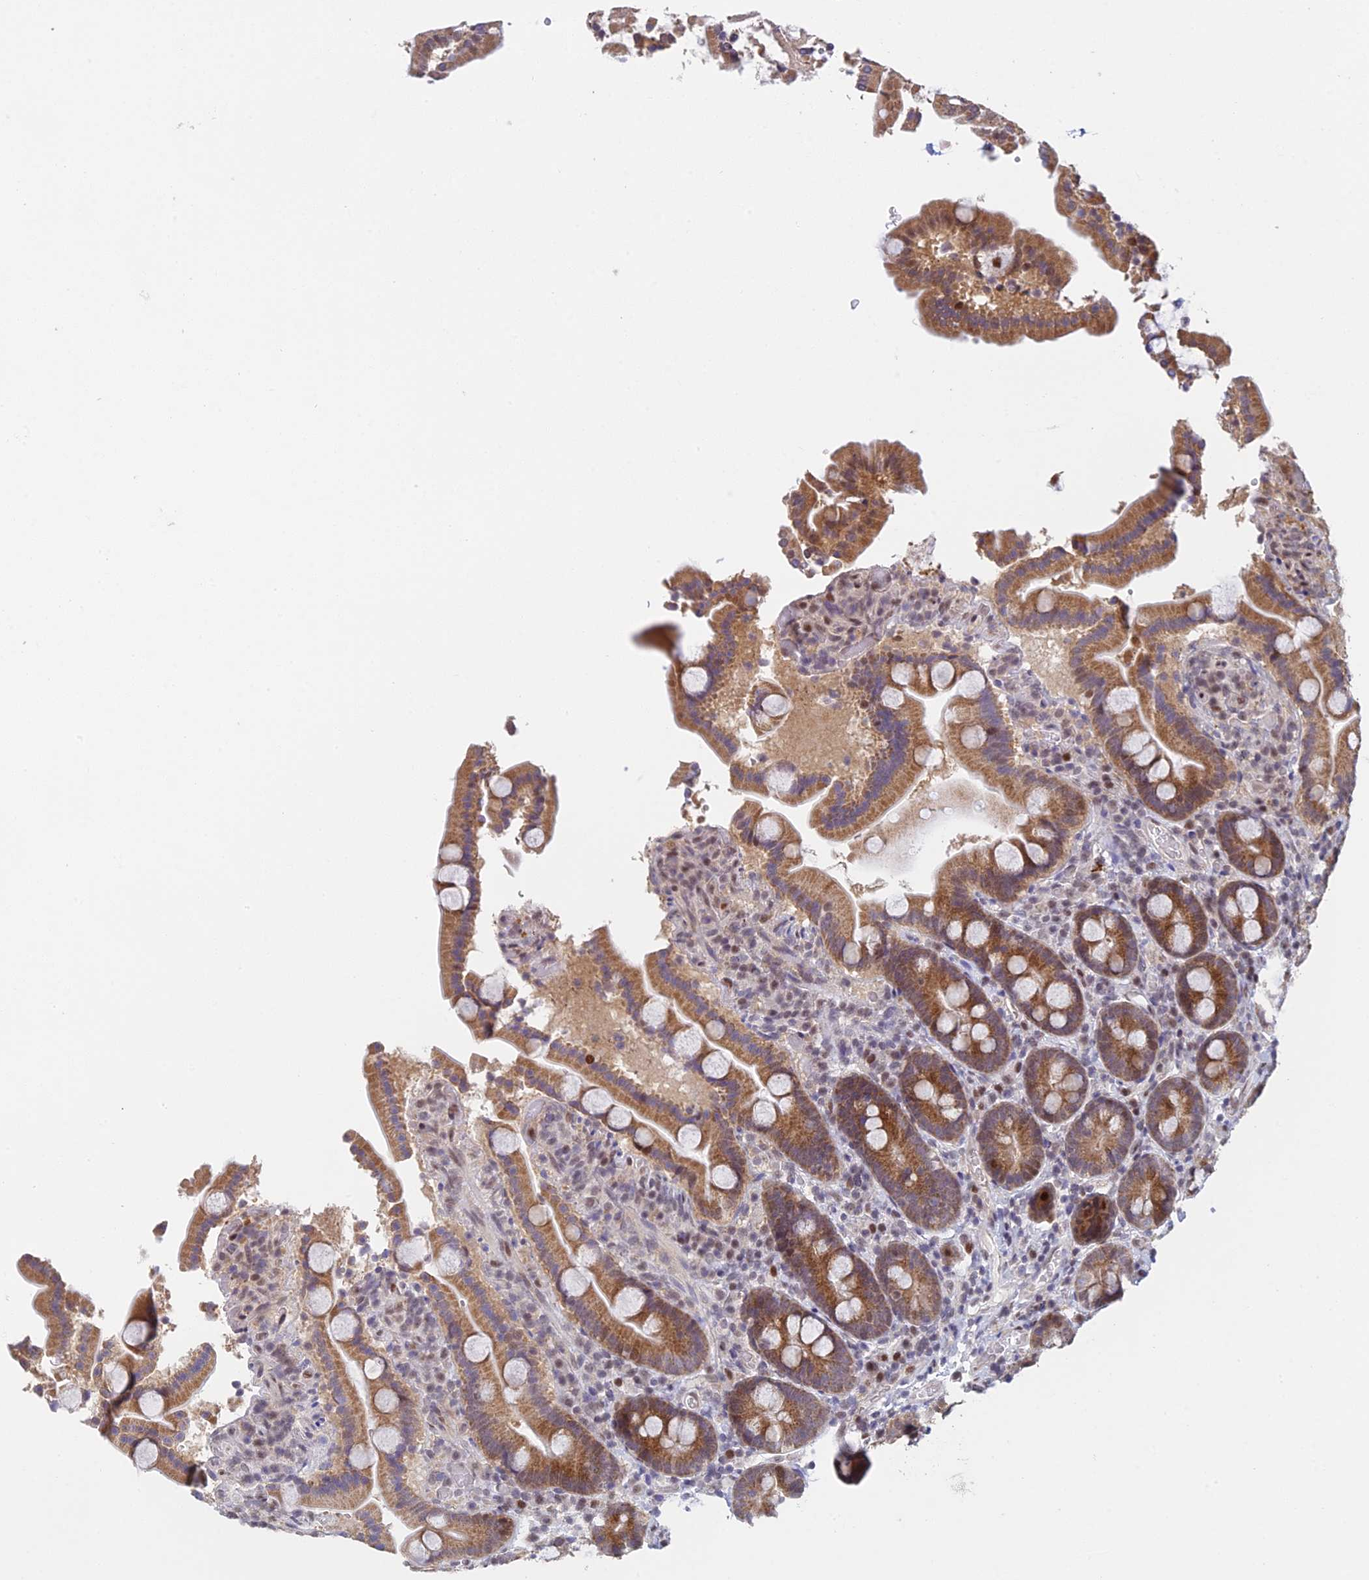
{"staining": {"intensity": "moderate", "quantity": ">75%", "location": "cytoplasmic/membranous"}, "tissue": "duodenum", "cell_type": "Glandular cells", "image_type": "normal", "snomed": [{"axis": "morphology", "description": "Normal tissue, NOS"}, {"axis": "topography", "description": "Duodenum"}], "caption": "Moderate cytoplasmic/membranous protein staining is appreciated in about >75% of glandular cells in duodenum. The staining is performed using DAB (3,3'-diaminobenzidine) brown chromogen to label protein expression. The nuclei are counter-stained blue using hematoxylin.", "gene": "MRPL17", "patient": {"sex": "male", "age": 55}}